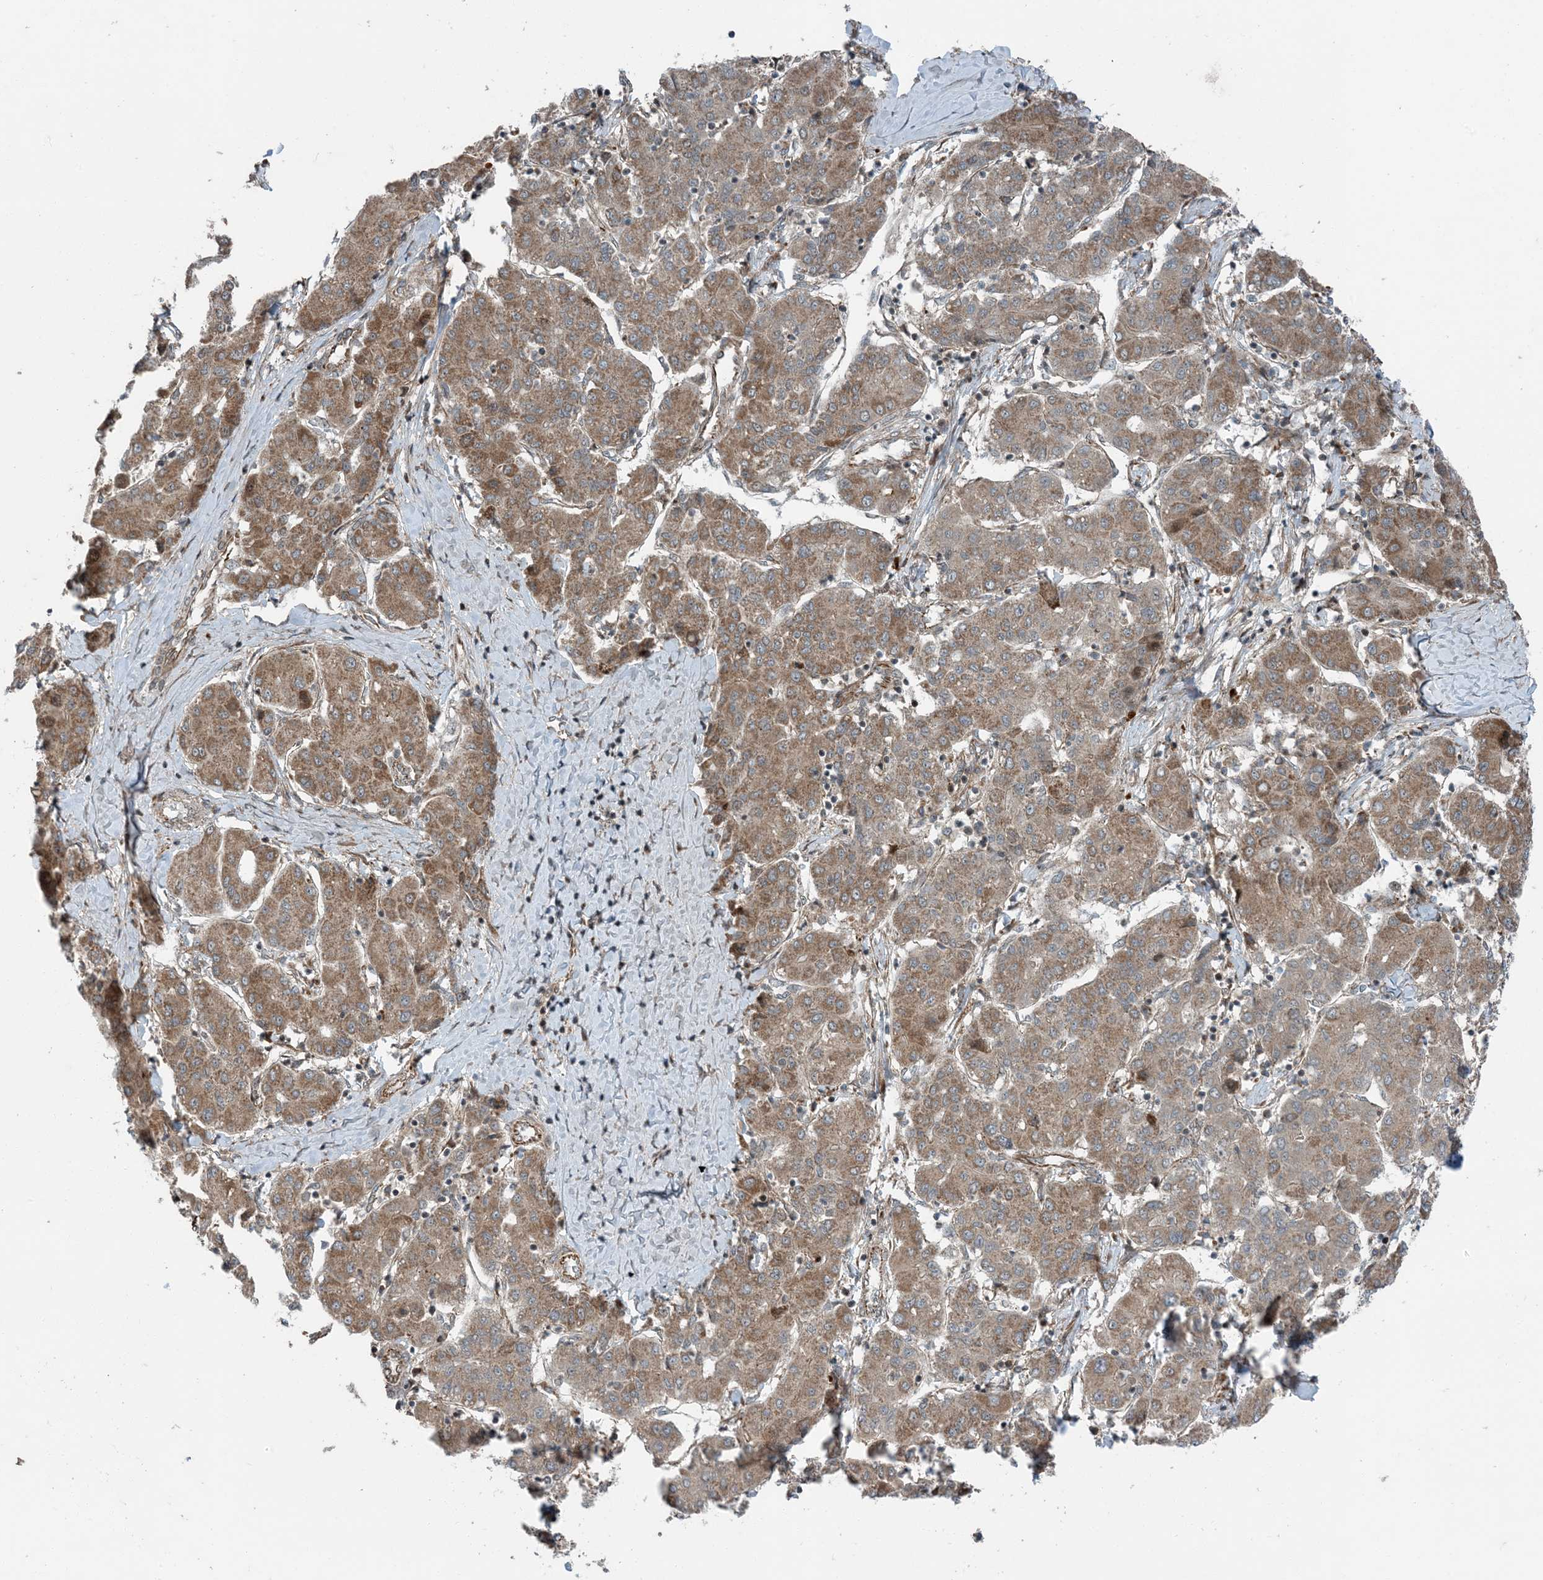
{"staining": {"intensity": "moderate", "quantity": ">75%", "location": "cytoplasmic/membranous"}, "tissue": "liver cancer", "cell_type": "Tumor cells", "image_type": "cancer", "snomed": [{"axis": "morphology", "description": "Carcinoma, Hepatocellular, NOS"}, {"axis": "topography", "description": "Liver"}], "caption": "DAB immunohistochemical staining of human liver hepatocellular carcinoma reveals moderate cytoplasmic/membranous protein staining in approximately >75% of tumor cells.", "gene": "EDEM2", "patient": {"sex": "male", "age": 65}}